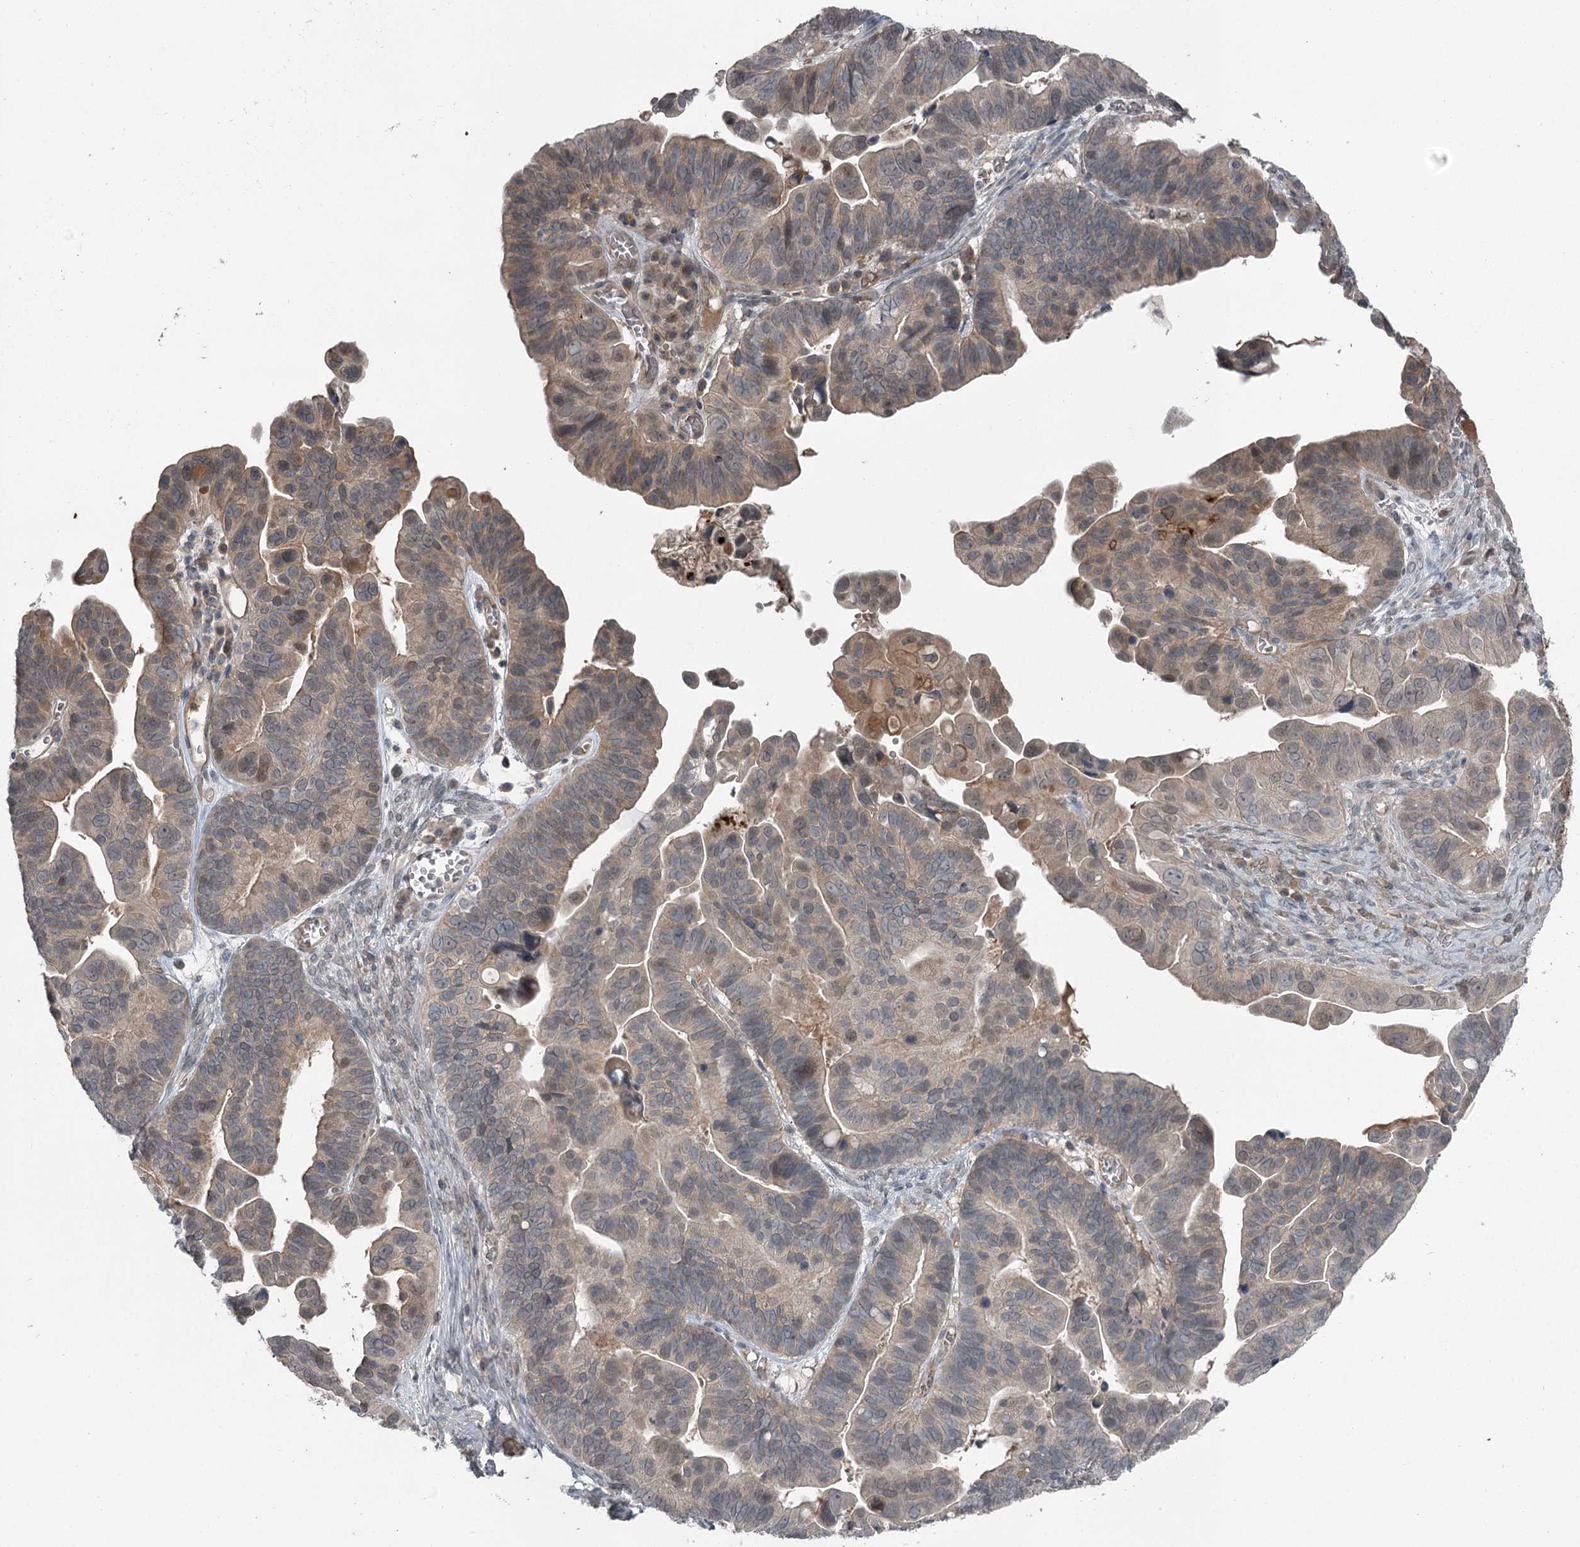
{"staining": {"intensity": "negative", "quantity": "none", "location": "none"}, "tissue": "ovarian cancer", "cell_type": "Tumor cells", "image_type": "cancer", "snomed": [{"axis": "morphology", "description": "Cystadenocarcinoma, serous, NOS"}, {"axis": "topography", "description": "Ovary"}], "caption": "The photomicrograph demonstrates no staining of tumor cells in ovarian serous cystadenocarcinoma.", "gene": "SLC39A8", "patient": {"sex": "female", "age": 56}}